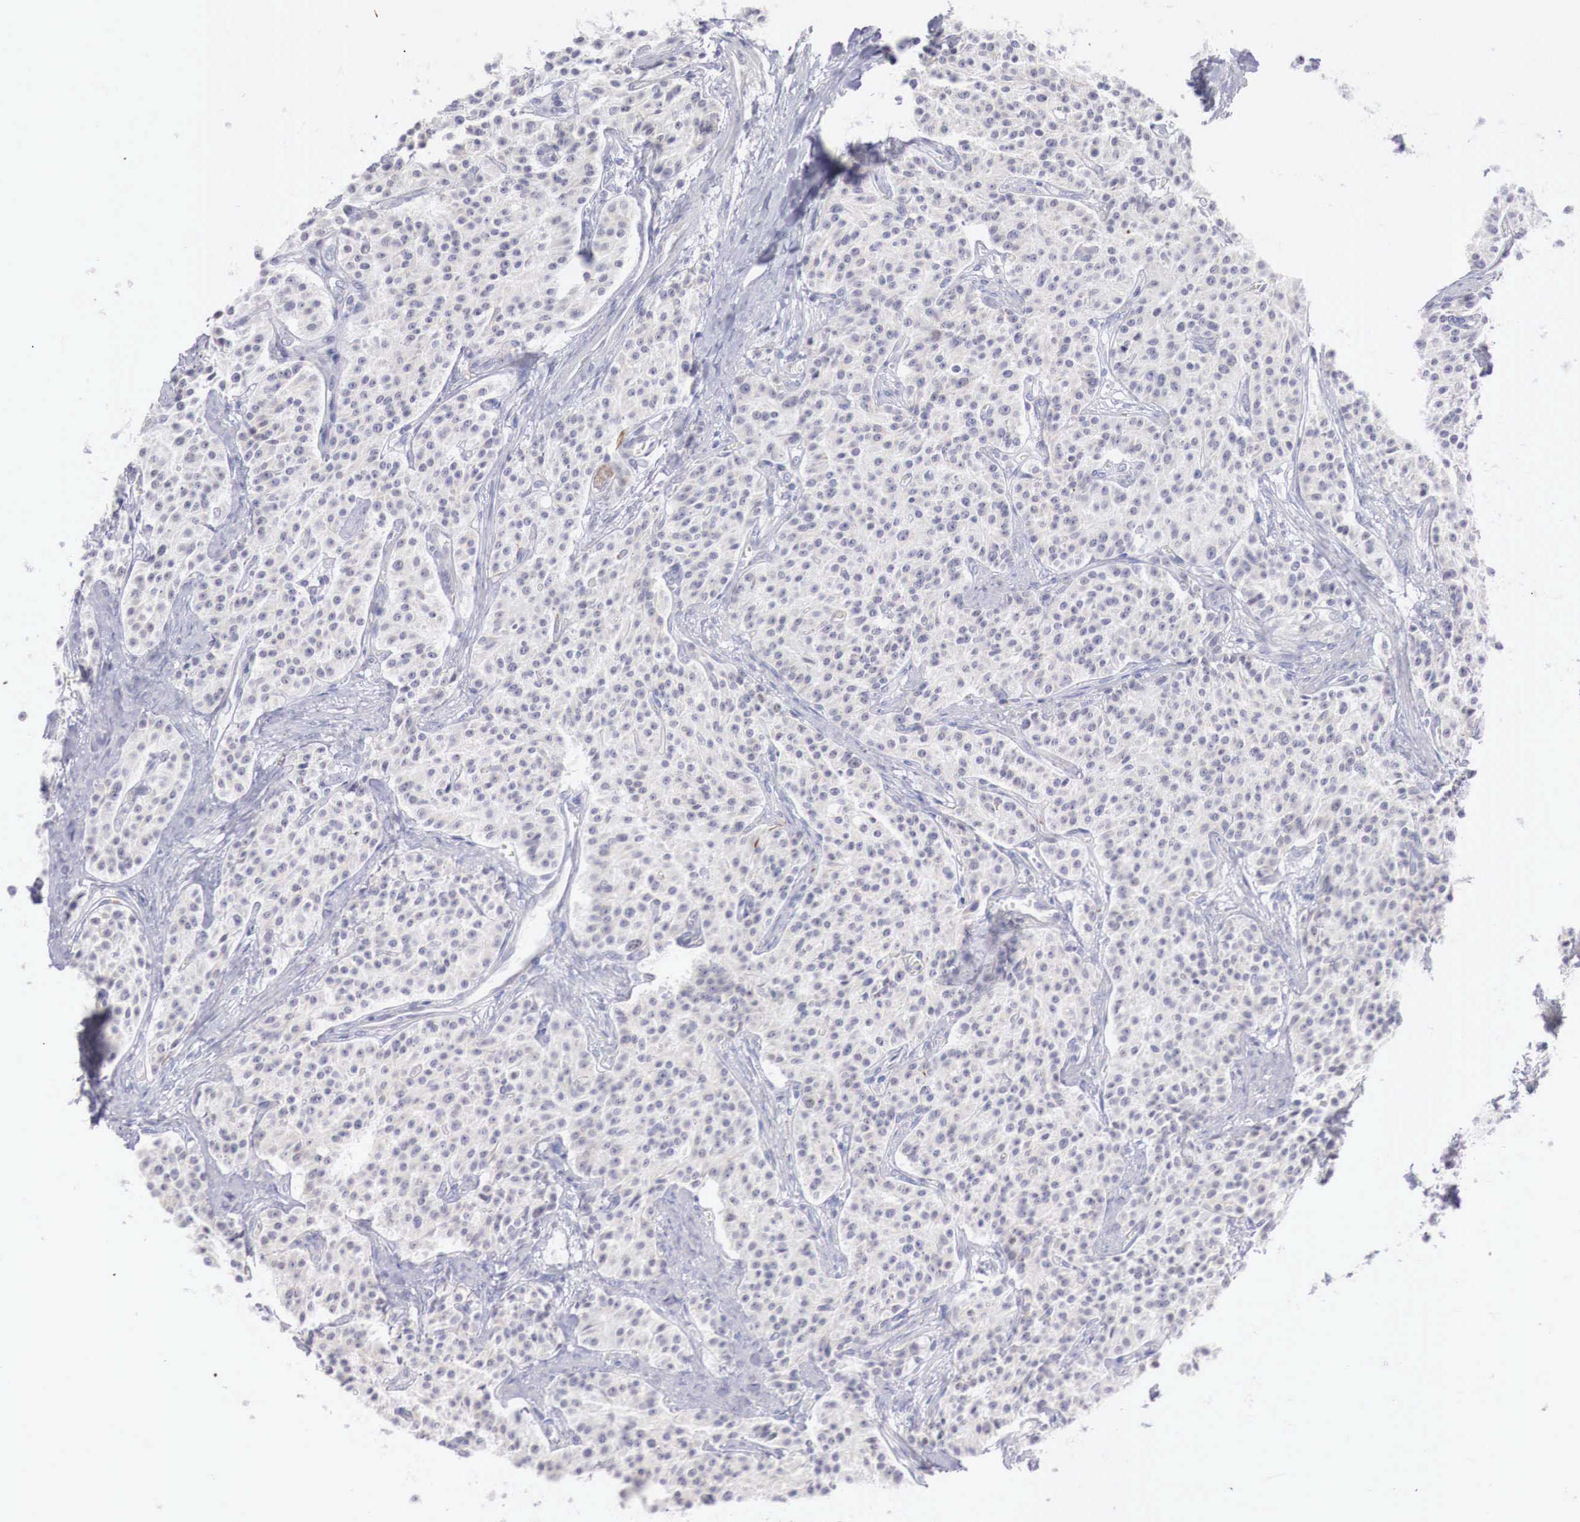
{"staining": {"intensity": "negative", "quantity": "none", "location": "none"}, "tissue": "carcinoid", "cell_type": "Tumor cells", "image_type": "cancer", "snomed": [{"axis": "morphology", "description": "Carcinoid, malignant, NOS"}, {"axis": "topography", "description": "Stomach"}], "caption": "This is an immunohistochemistry (IHC) histopathology image of human carcinoid. There is no expression in tumor cells.", "gene": "TRIM13", "patient": {"sex": "female", "age": 76}}